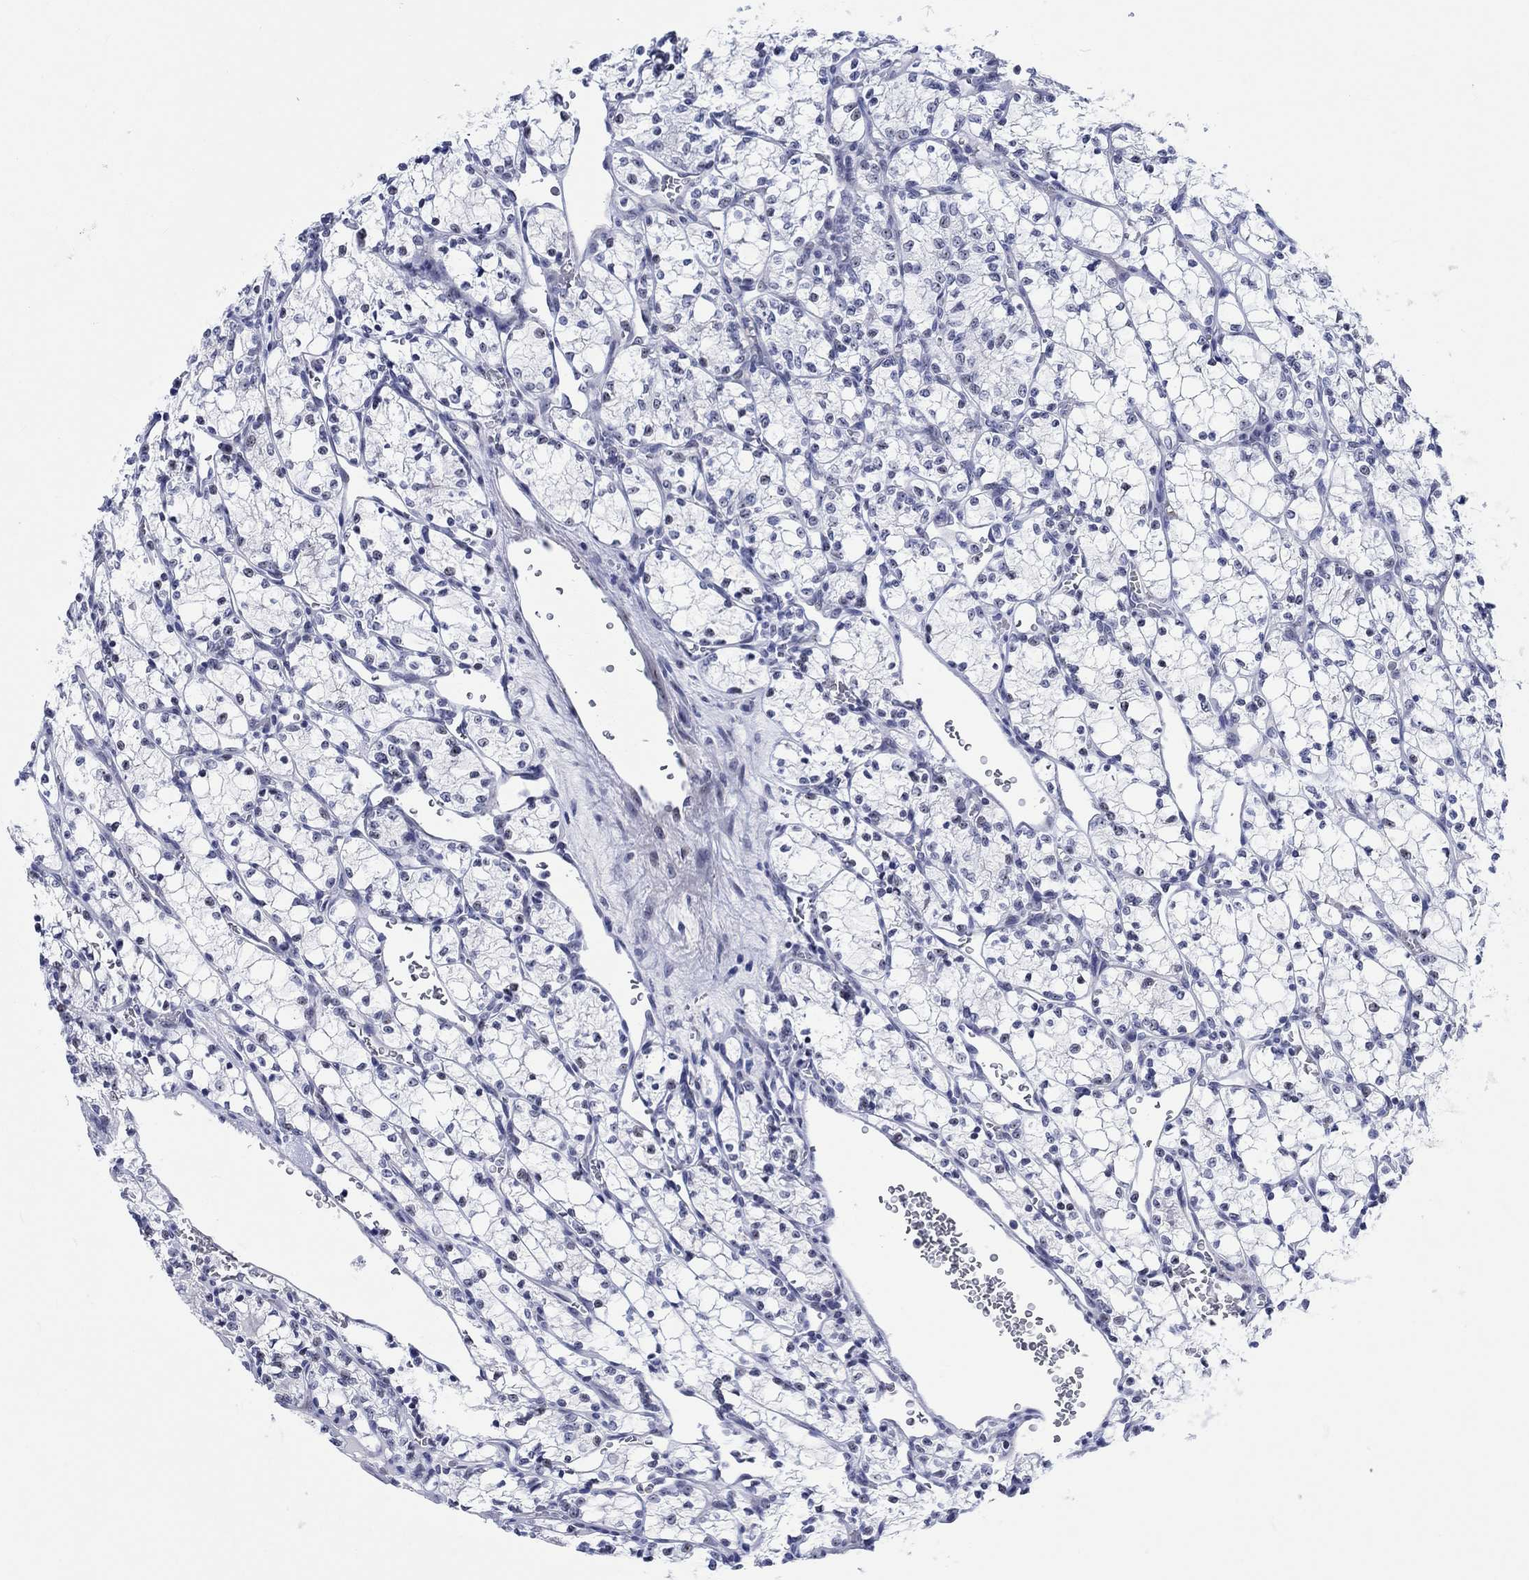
{"staining": {"intensity": "negative", "quantity": "none", "location": "none"}, "tissue": "renal cancer", "cell_type": "Tumor cells", "image_type": "cancer", "snomed": [{"axis": "morphology", "description": "Adenocarcinoma, NOS"}, {"axis": "topography", "description": "Kidney"}], "caption": "IHC histopathology image of human renal cancer (adenocarcinoma) stained for a protein (brown), which reveals no staining in tumor cells. (Stains: DAB immunohistochemistry (IHC) with hematoxylin counter stain, Microscopy: brightfield microscopy at high magnification).", "gene": "ZNF446", "patient": {"sex": "female", "age": 69}}